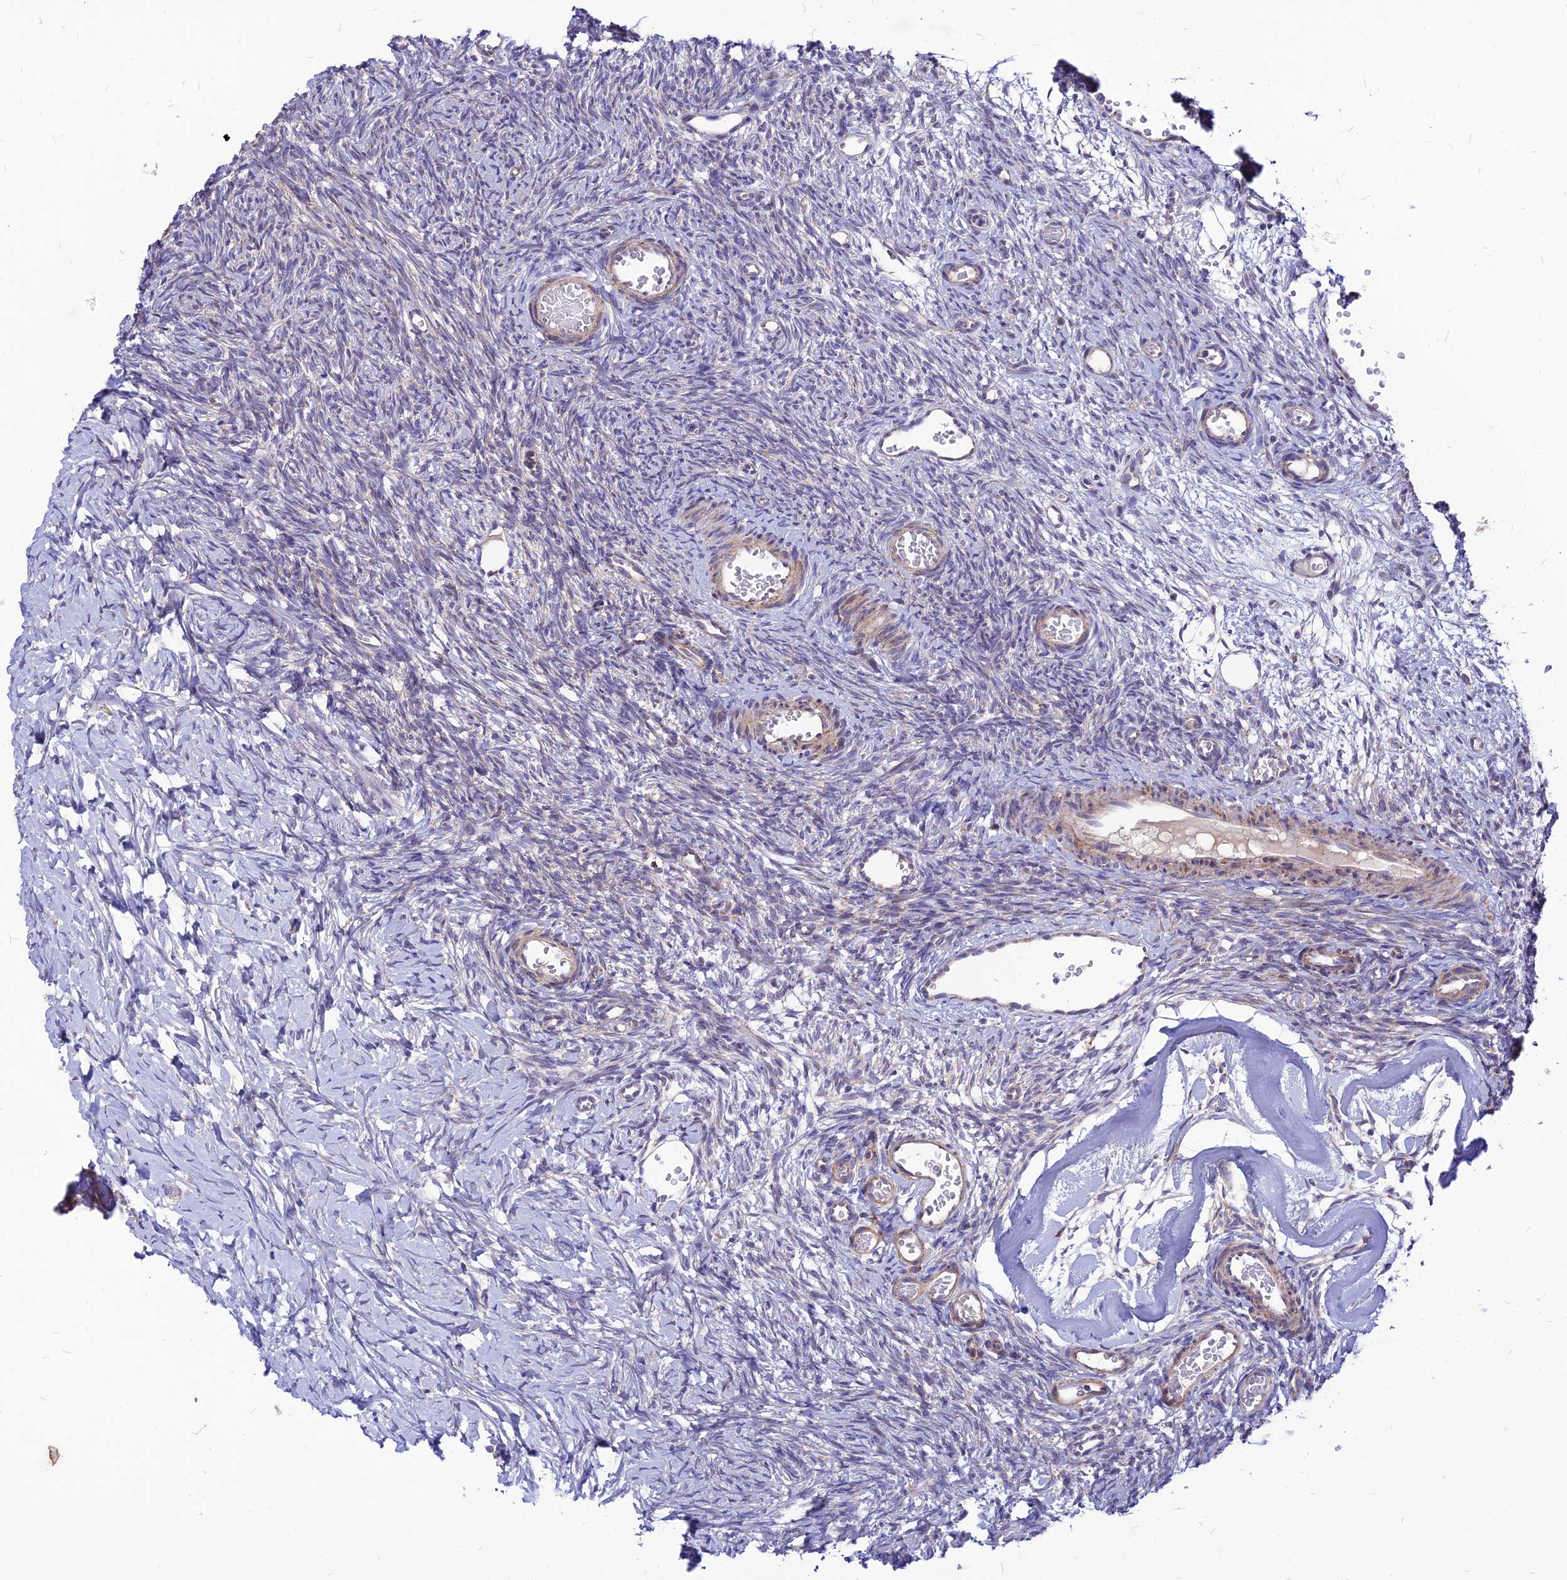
{"staining": {"intensity": "weak", "quantity": "<25%", "location": "cytoplasmic/membranous"}, "tissue": "ovary", "cell_type": "Ovarian stroma cells", "image_type": "normal", "snomed": [{"axis": "morphology", "description": "Normal tissue, NOS"}, {"axis": "topography", "description": "Ovary"}], "caption": "This is a photomicrograph of immunohistochemistry staining of normal ovary, which shows no staining in ovarian stroma cells. (DAB (3,3'-diaminobenzidine) immunohistochemistry (IHC), high magnification).", "gene": "ECI1", "patient": {"sex": "female", "age": 39}}